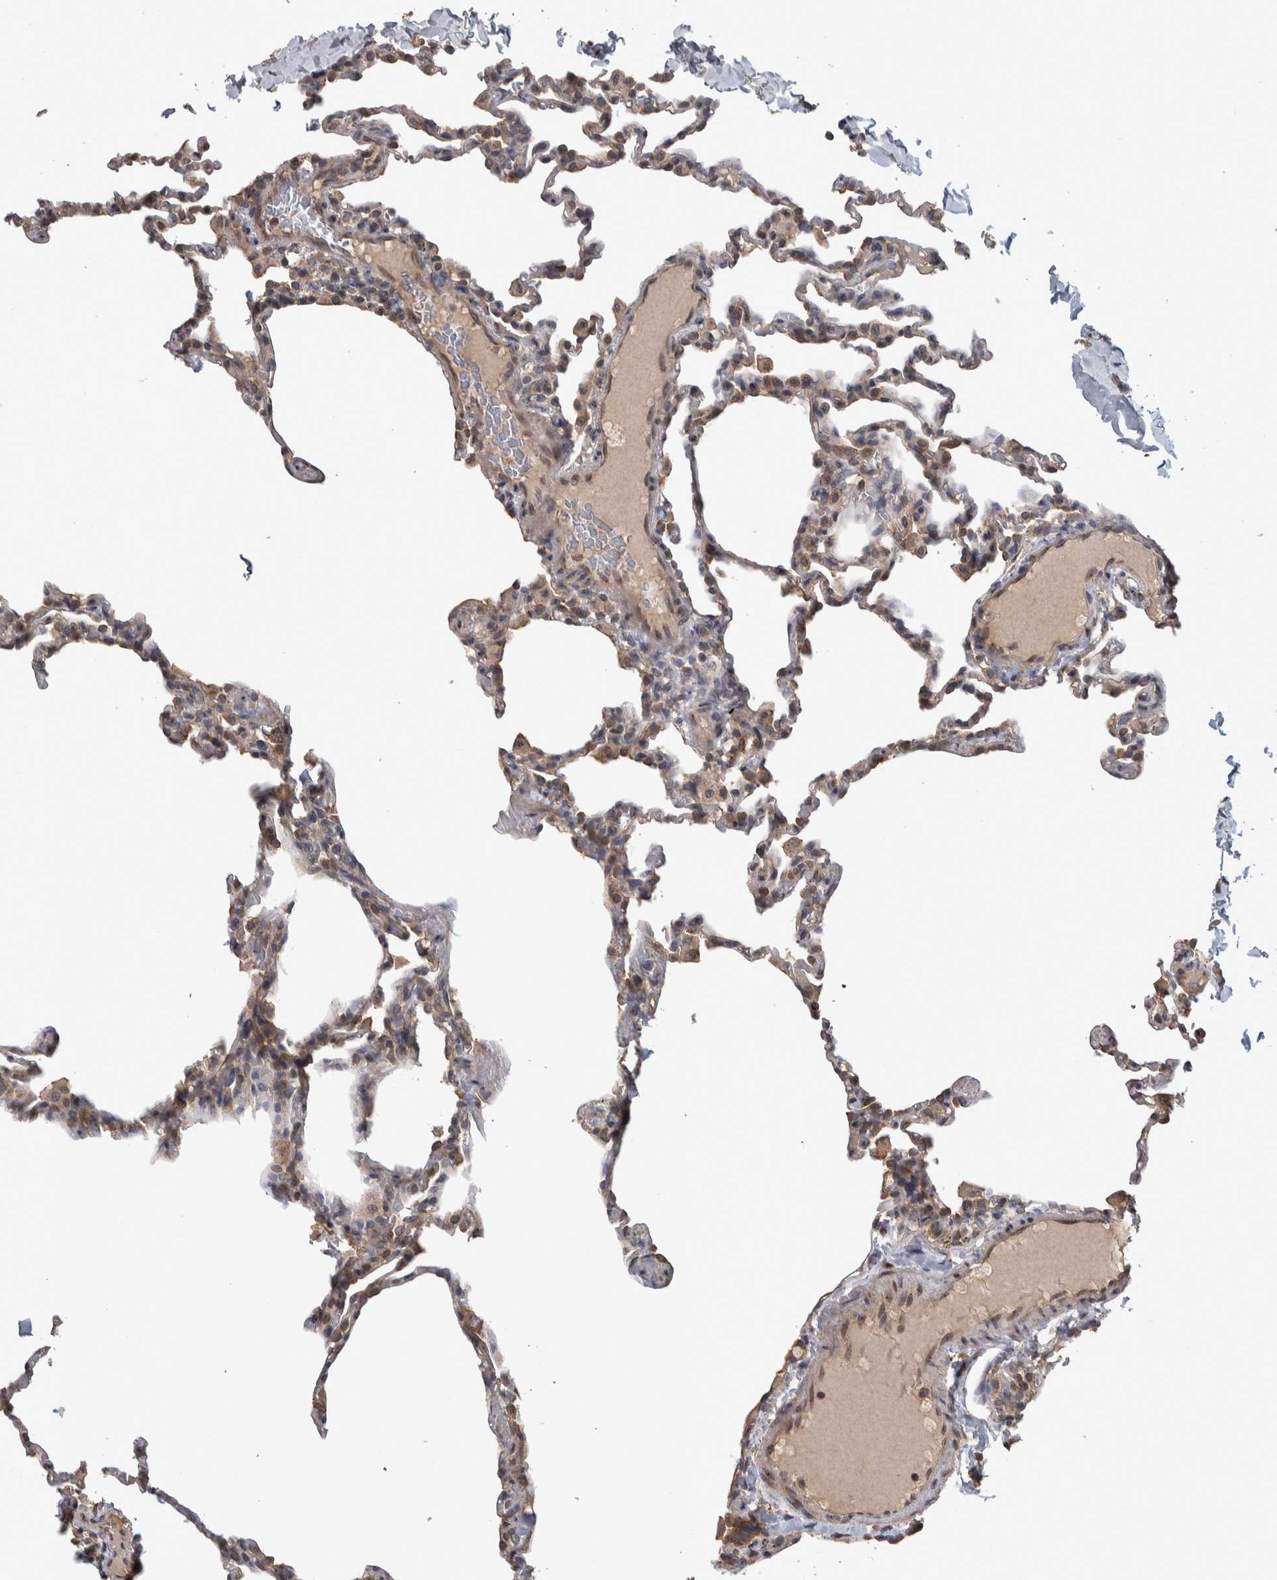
{"staining": {"intensity": "moderate", "quantity": "<25%", "location": "cytoplasmic/membranous"}, "tissue": "lung", "cell_type": "Alveolar cells", "image_type": "normal", "snomed": [{"axis": "morphology", "description": "Normal tissue, NOS"}, {"axis": "topography", "description": "Lung"}], "caption": "DAB (3,3'-diaminobenzidine) immunohistochemical staining of normal human lung displays moderate cytoplasmic/membranous protein positivity in about <25% of alveolar cells. The staining was performed using DAB (3,3'-diaminobenzidine) to visualize the protein expression in brown, while the nuclei were stained in blue with hematoxylin (Magnification: 20x).", "gene": "IFRD1", "patient": {"sex": "male", "age": 20}}